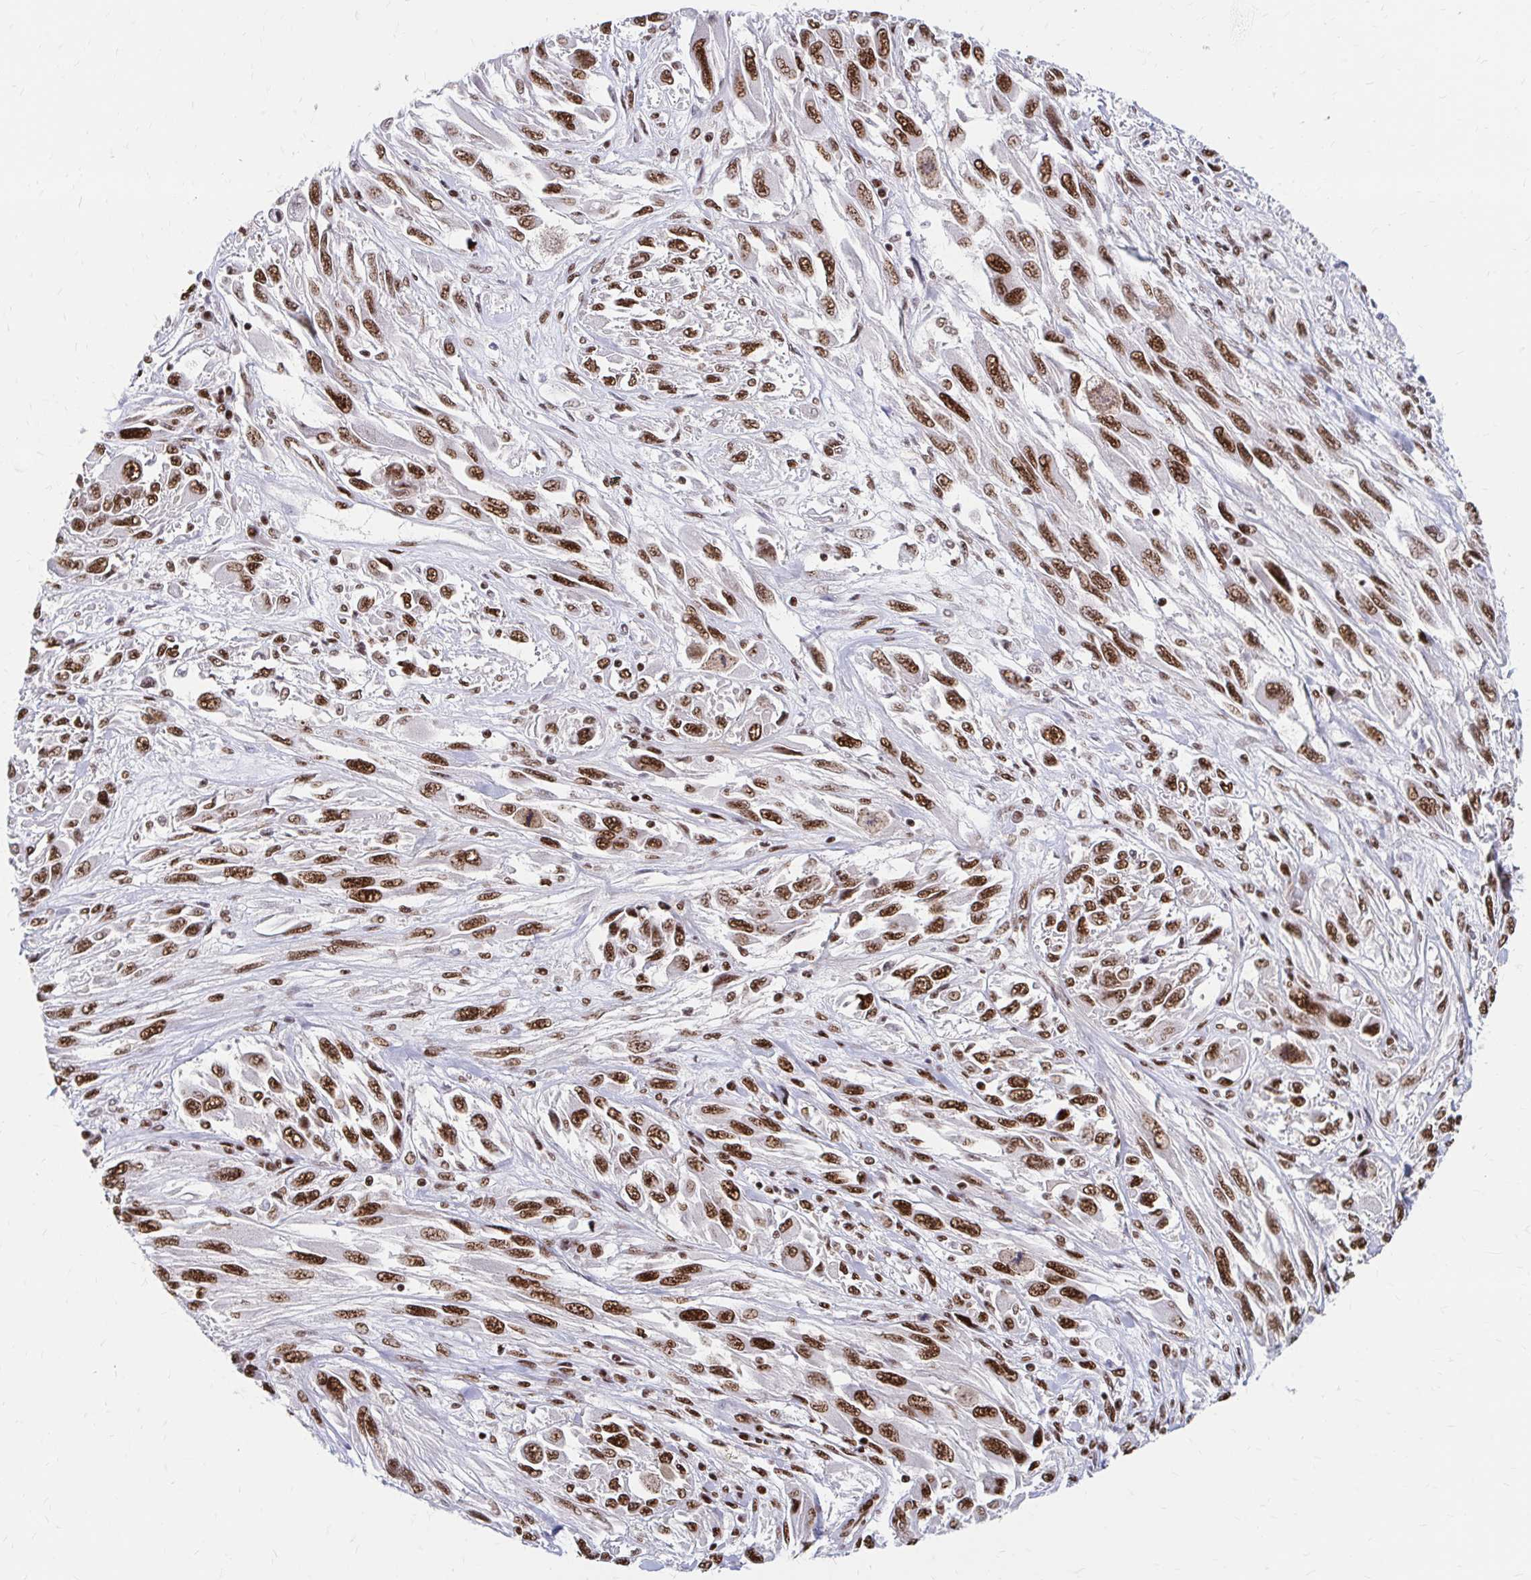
{"staining": {"intensity": "strong", "quantity": ">75%", "location": "nuclear"}, "tissue": "melanoma", "cell_type": "Tumor cells", "image_type": "cancer", "snomed": [{"axis": "morphology", "description": "Malignant melanoma, NOS"}, {"axis": "topography", "description": "Skin"}], "caption": "Human melanoma stained with a brown dye displays strong nuclear positive expression in about >75% of tumor cells.", "gene": "CNKSR3", "patient": {"sex": "female", "age": 91}}